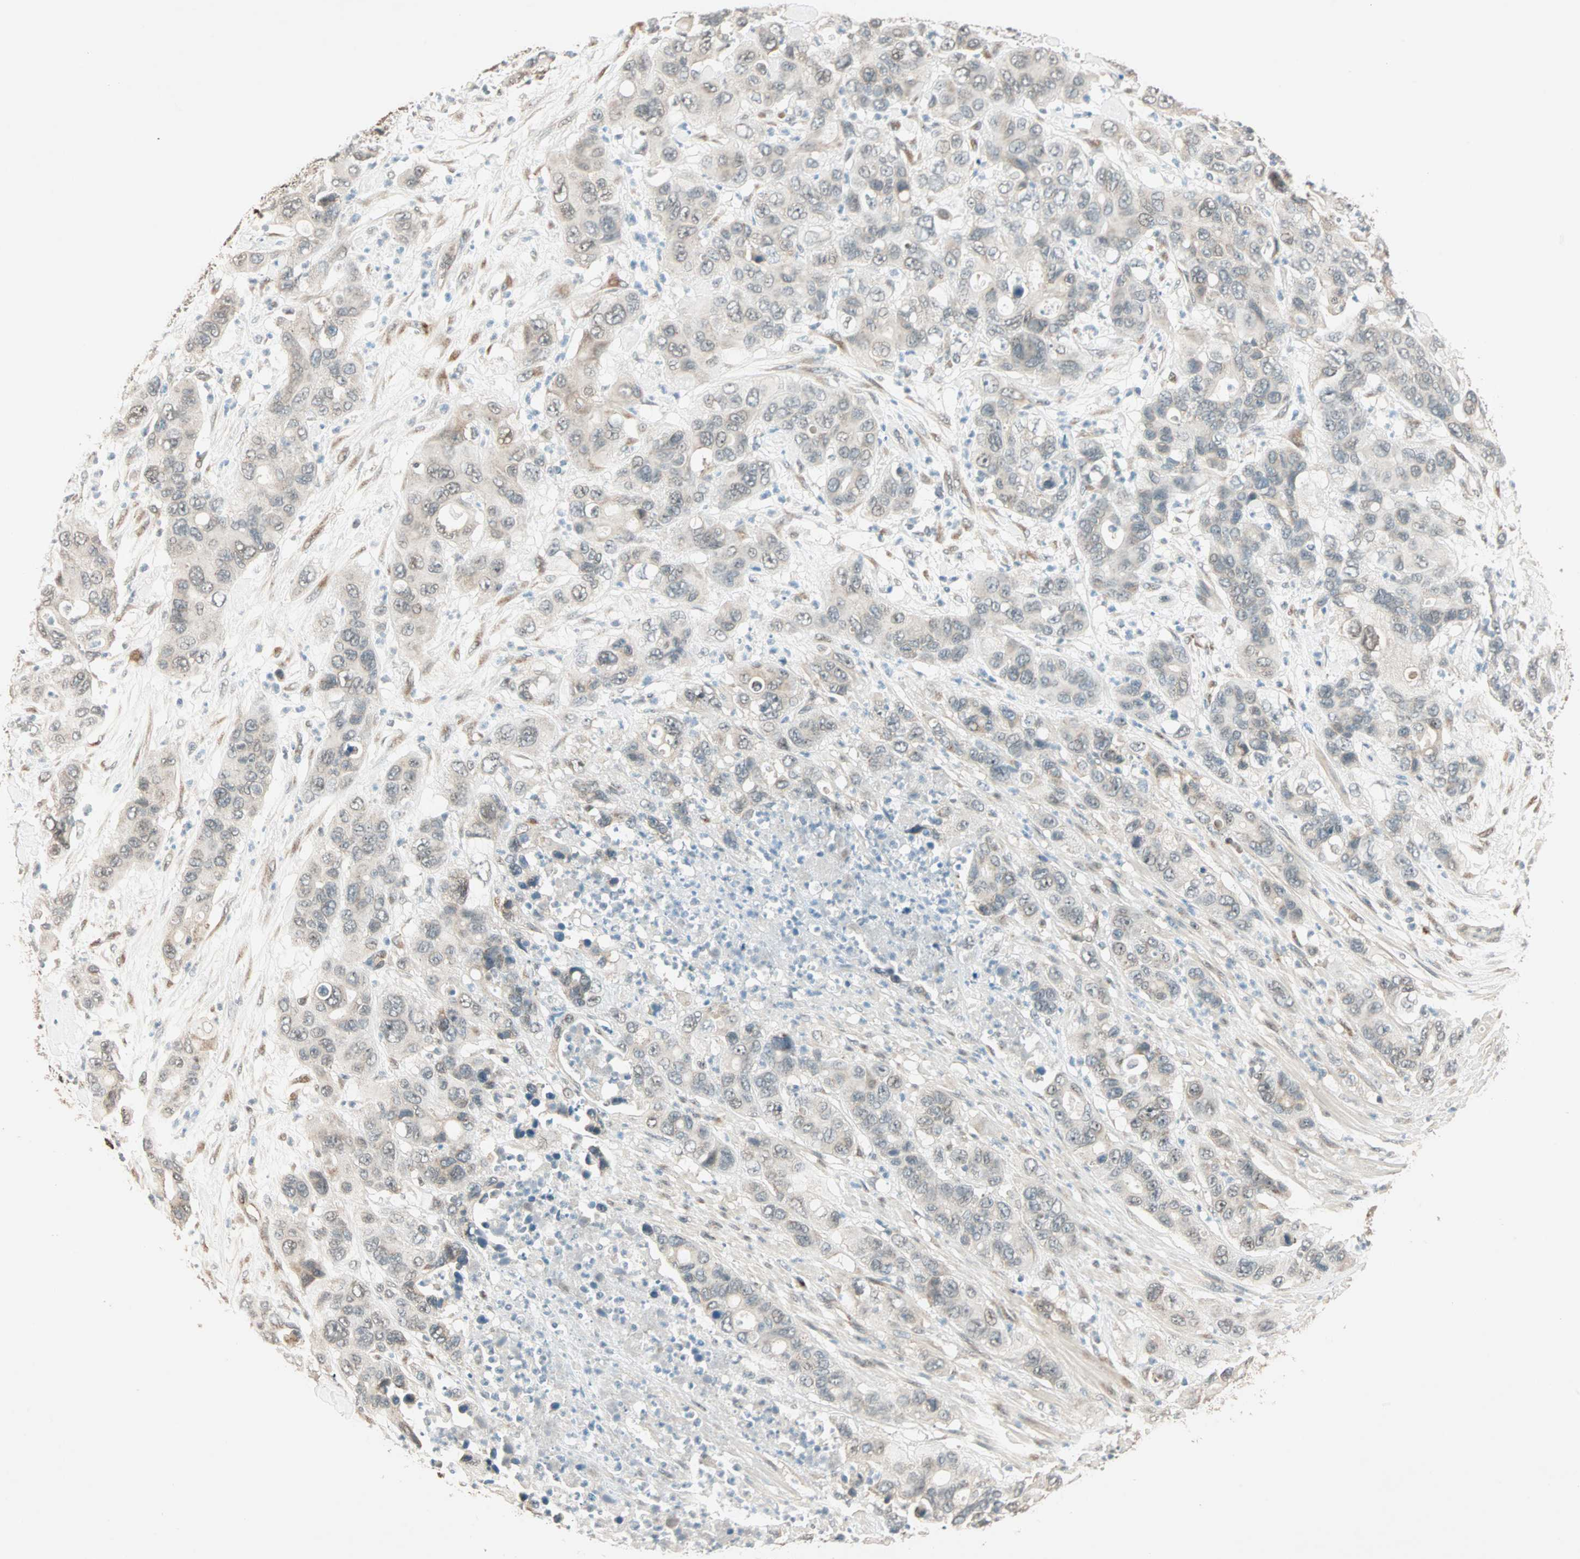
{"staining": {"intensity": "weak", "quantity": "<25%", "location": "cytoplasmic/membranous"}, "tissue": "pancreatic cancer", "cell_type": "Tumor cells", "image_type": "cancer", "snomed": [{"axis": "morphology", "description": "Adenocarcinoma, NOS"}, {"axis": "topography", "description": "Pancreas"}], "caption": "Tumor cells show no significant protein expression in pancreatic adenocarcinoma.", "gene": "PRDM2", "patient": {"sex": "female", "age": 71}}